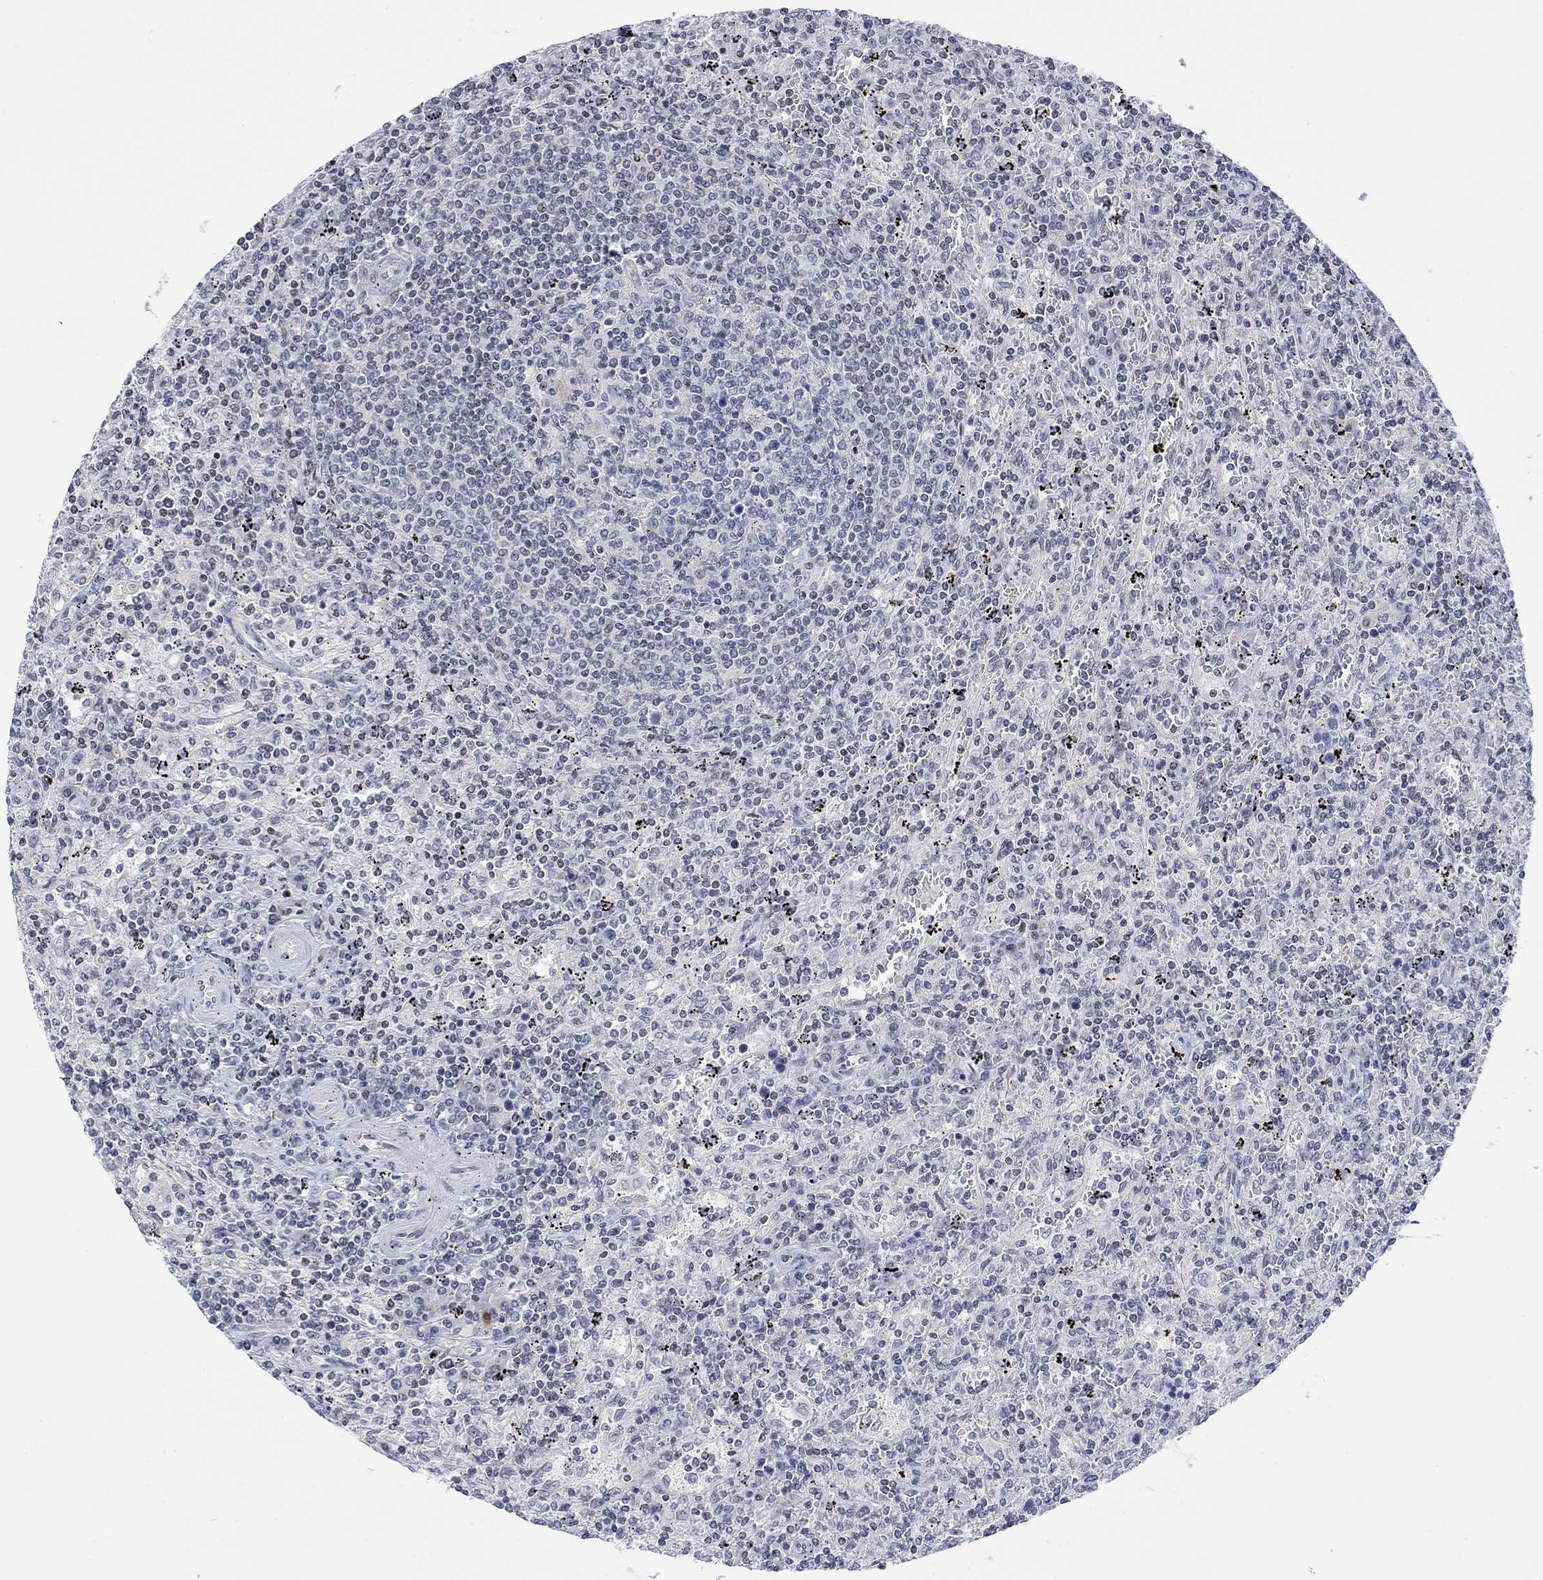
{"staining": {"intensity": "negative", "quantity": "none", "location": "none"}, "tissue": "lymphoma", "cell_type": "Tumor cells", "image_type": "cancer", "snomed": [{"axis": "morphology", "description": "Malignant lymphoma, non-Hodgkin's type, Low grade"}, {"axis": "topography", "description": "Spleen"}], "caption": "Tumor cells show no significant protein staining in malignant lymphoma, non-Hodgkin's type (low-grade).", "gene": "DCX", "patient": {"sex": "male", "age": 62}}